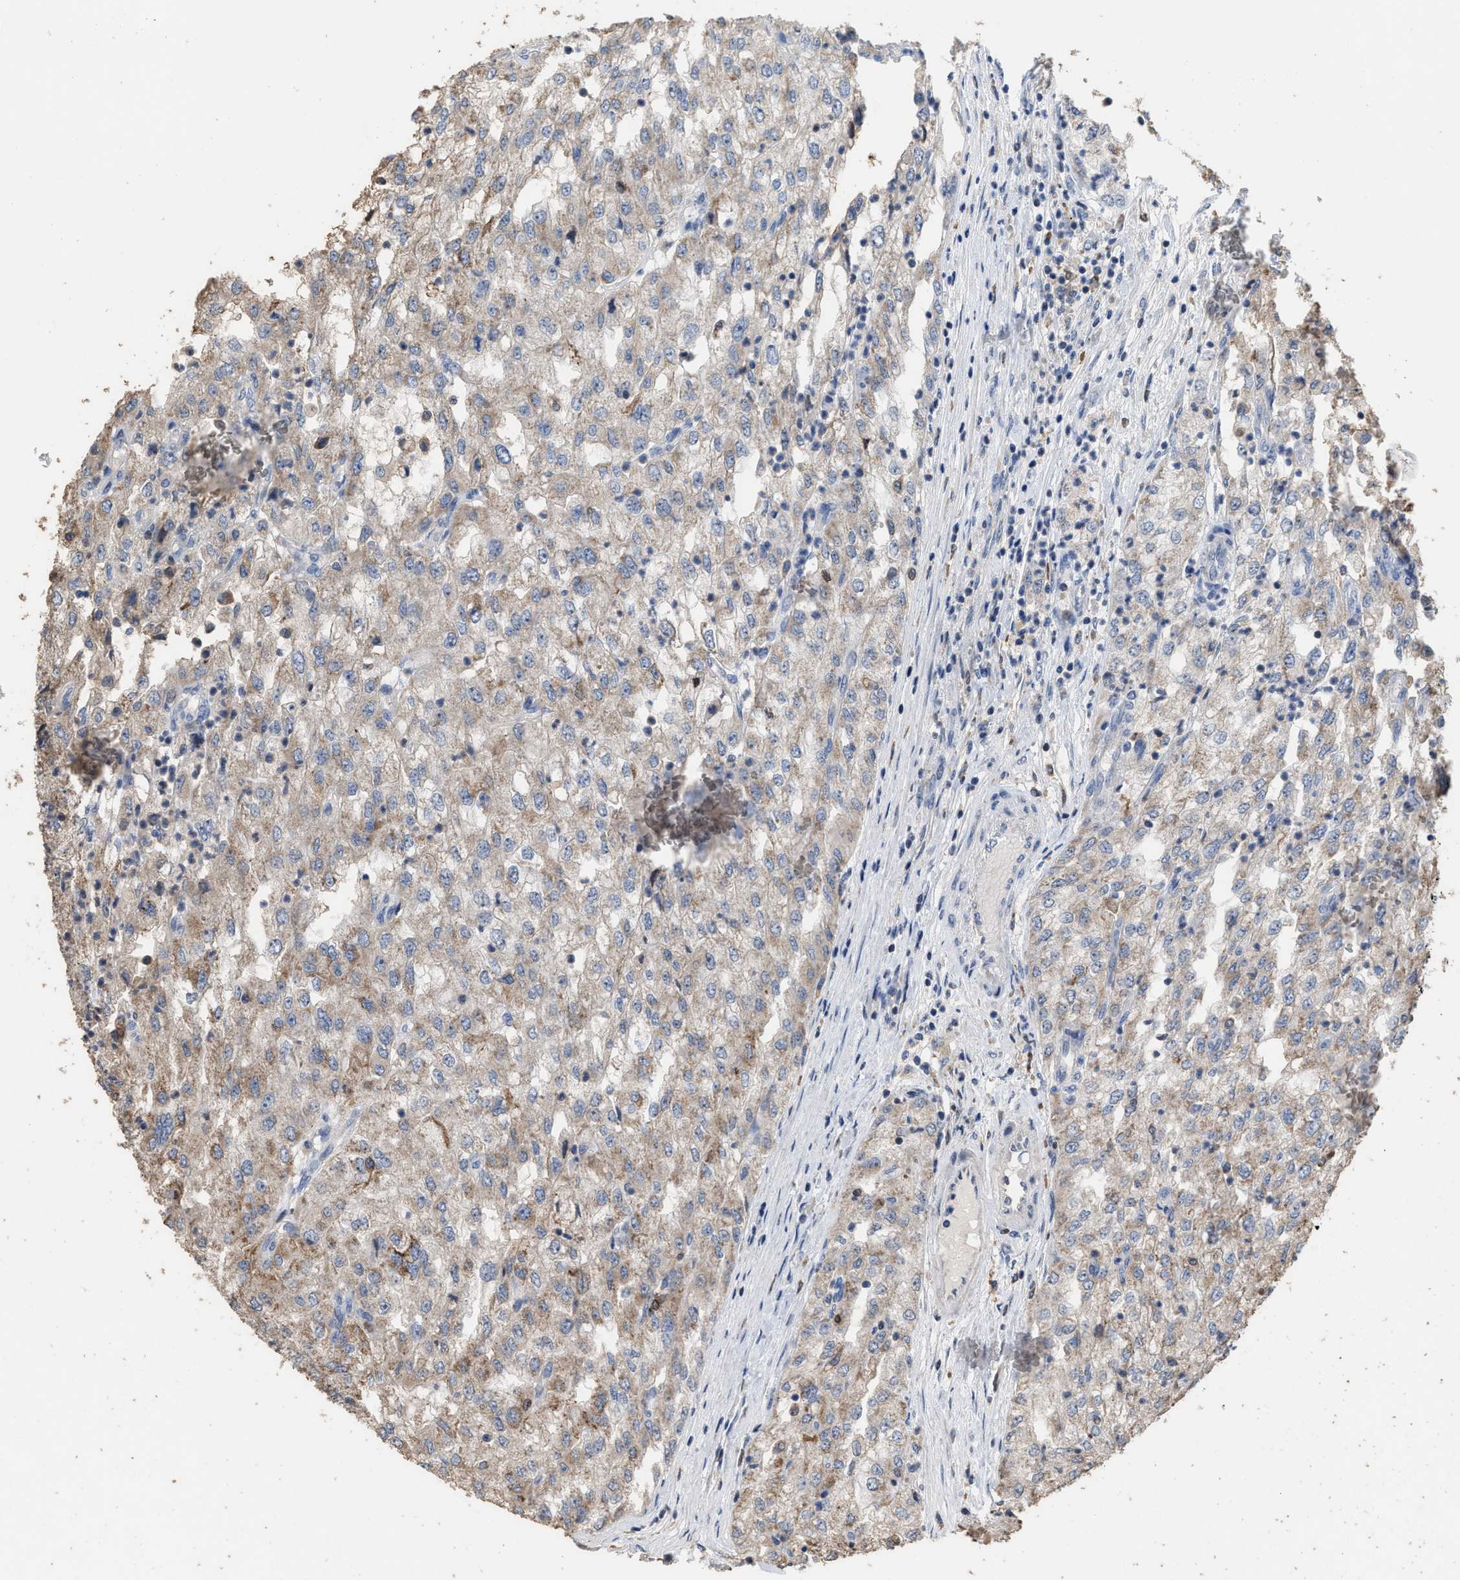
{"staining": {"intensity": "weak", "quantity": "25%-75%", "location": "cytoplasmic/membranous"}, "tissue": "renal cancer", "cell_type": "Tumor cells", "image_type": "cancer", "snomed": [{"axis": "morphology", "description": "Adenocarcinoma, NOS"}, {"axis": "topography", "description": "Kidney"}], "caption": "Tumor cells exhibit weak cytoplasmic/membranous expression in approximately 25%-75% of cells in renal adenocarcinoma. (DAB IHC with brightfield microscopy, high magnification).", "gene": "TDRKH", "patient": {"sex": "female", "age": 54}}